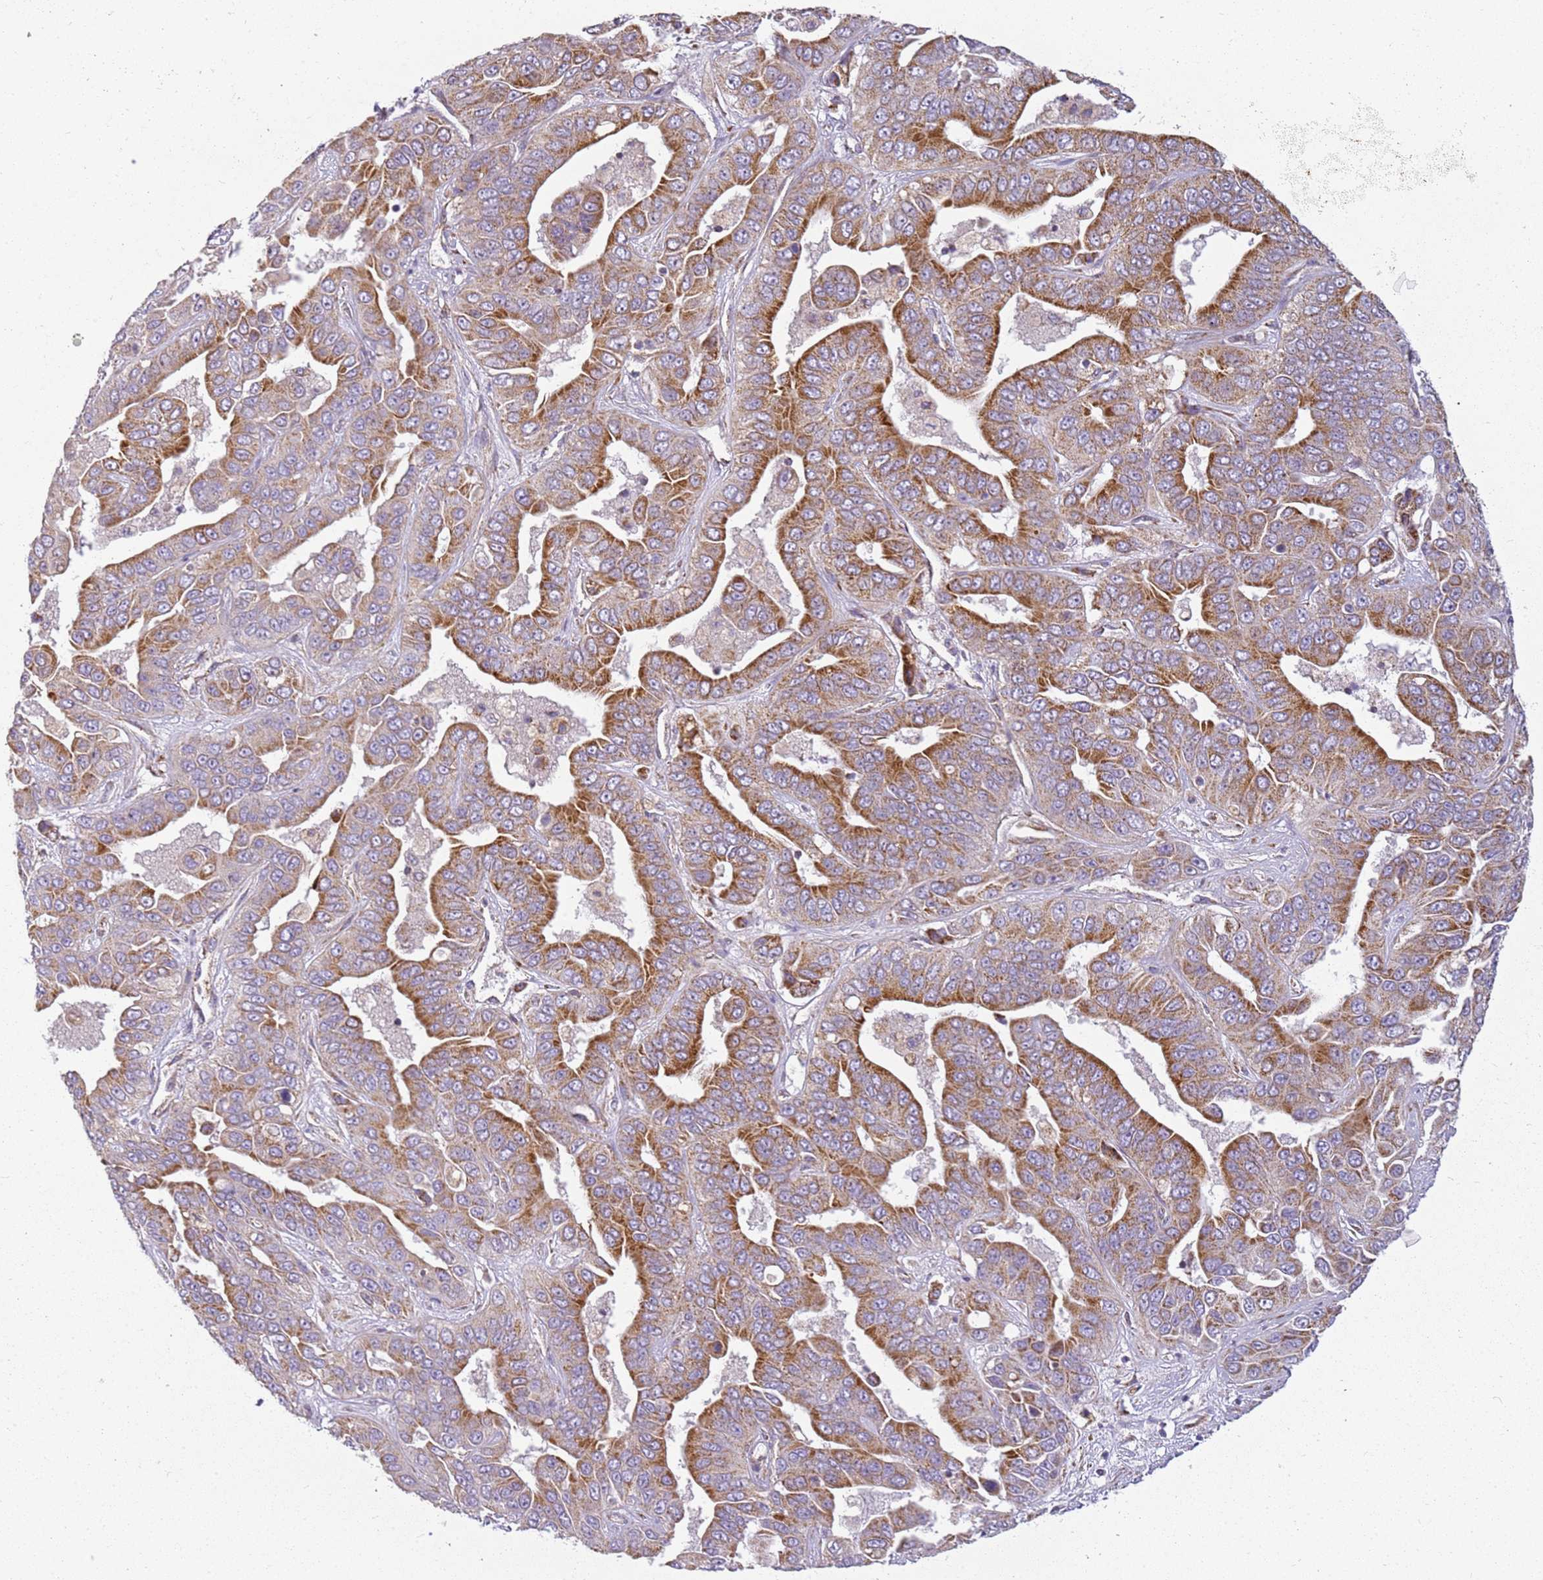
{"staining": {"intensity": "strong", "quantity": "25%-75%", "location": "cytoplasmic/membranous"}, "tissue": "liver cancer", "cell_type": "Tumor cells", "image_type": "cancer", "snomed": [{"axis": "morphology", "description": "Cholangiocarcinoma"}, {"axis": "topography", "description": "Liver"}], "caption": "Immunohistochemistry of human liver cancer (cholangiocarcinoma) demonstrates high levels of strong cytoplasmic/membranous staining in about 25%-75% of tumor cells.", "gene": "TMEM200C", "patient": {"sex": "female", "age": 52}}